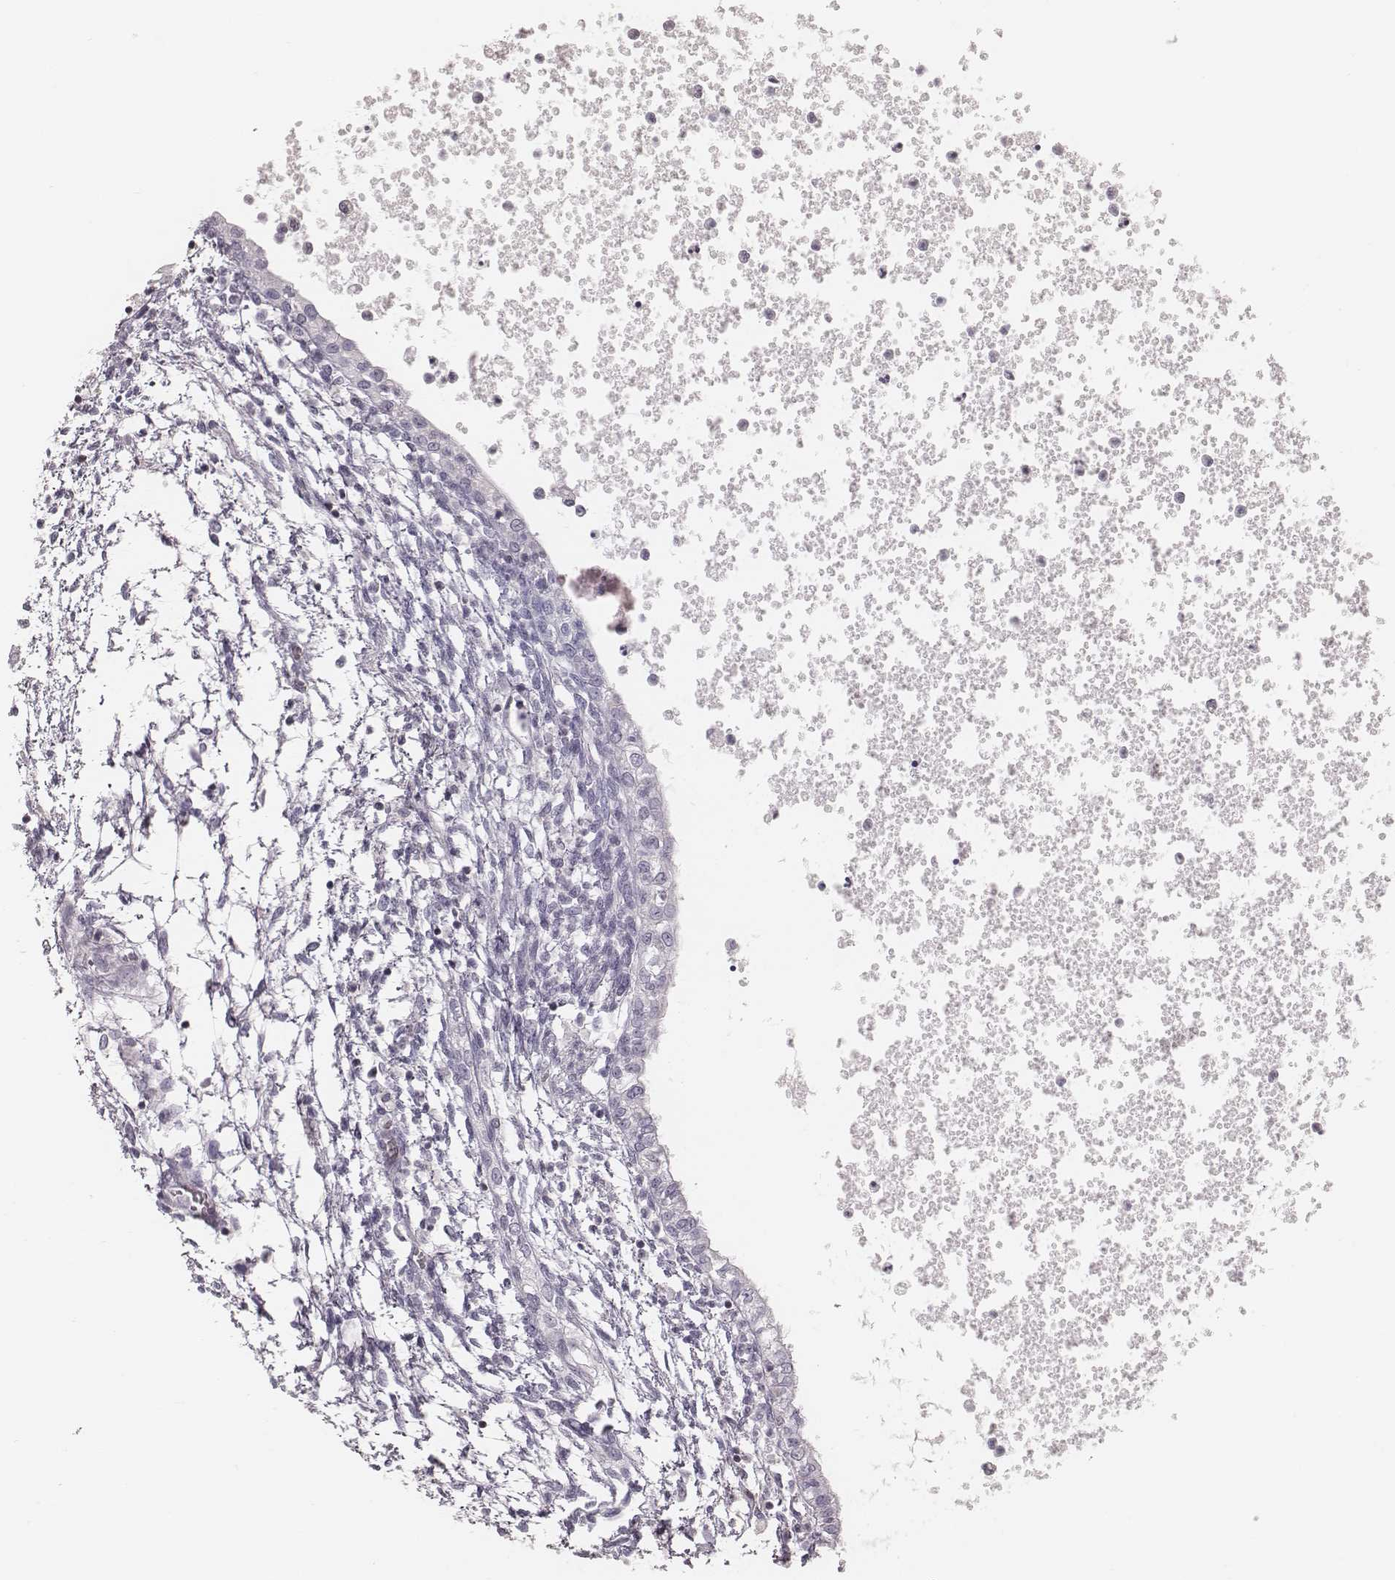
{"staining": {"intensity": "negative", "quantity": "none", "location": "none"}, "tissue": "testis cancer", "cell_type": "Tumor cells", "image_type": "cancer", "snomed": [{"axis": "morphology", "description": "Carcinoma, Embryonal, NOS"}, {"axis": "topography", "description": "Testis"}], "caption": "The photomicrograph exhibits no staining of tumor cells in testis embryonal carcinoma.", "gene": "S100Z", "patient": {"sex": "male", "age": 37}}